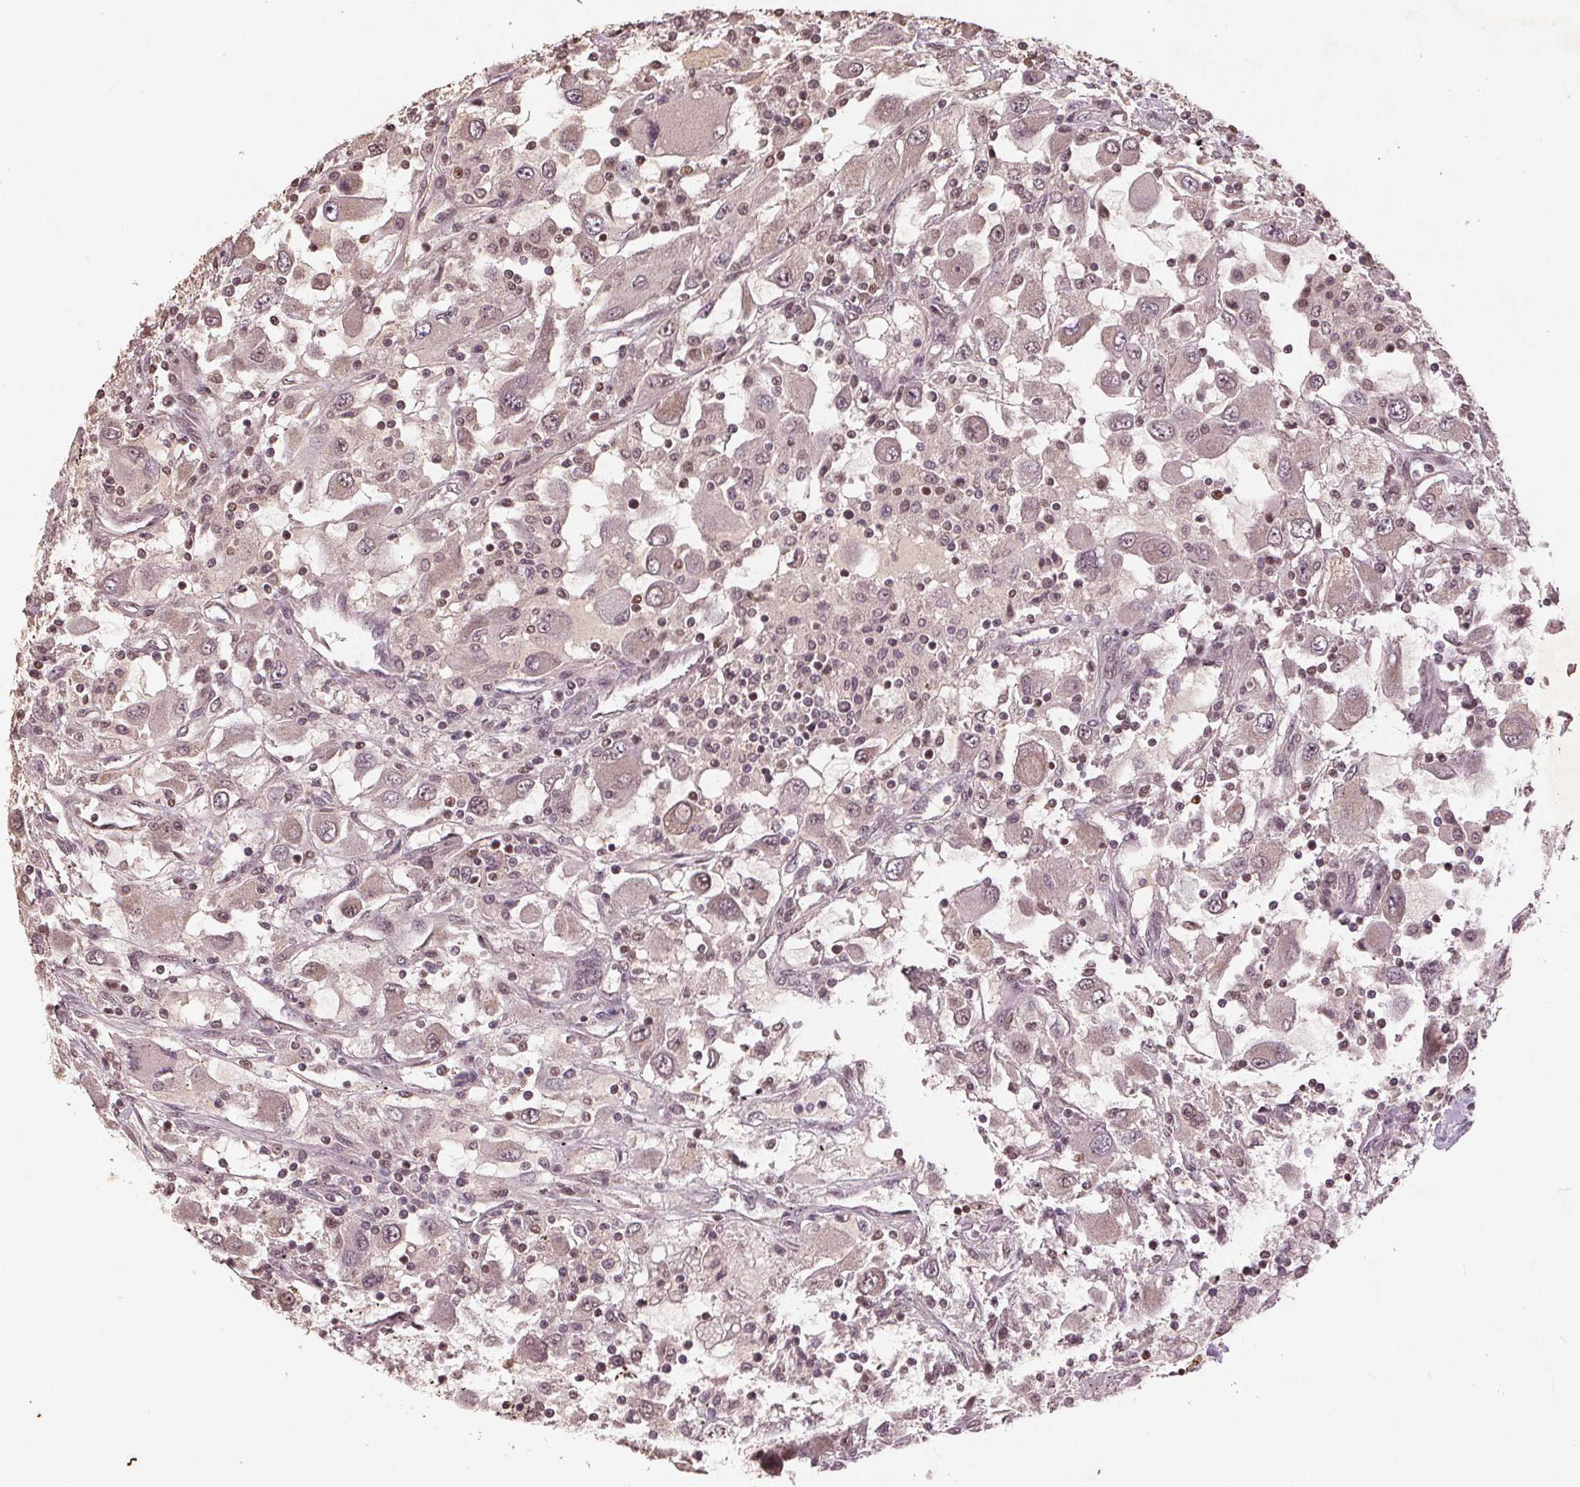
{"staining": {"intensity": "weak", "quantity": "25%-75%", "location": "cytoplasmic/membranous,nuclear"}, "tissue": "renal cancer", "cell_type": "Tumor cells", "image_type": "cancer", "snomed": [{"axis": "morphology", "description": "Adenocarcinoma, NOS"}, {"axis": "topography", "description": "Kidney"}], "caption": "This is an image of IHC staining of renal cancer, which shows weak positivity in the cytoplasmic/membranous and nuclear of tumor cells.", "gene": "DNMT3B", "patient": {"sex": "female", "age": 67}}